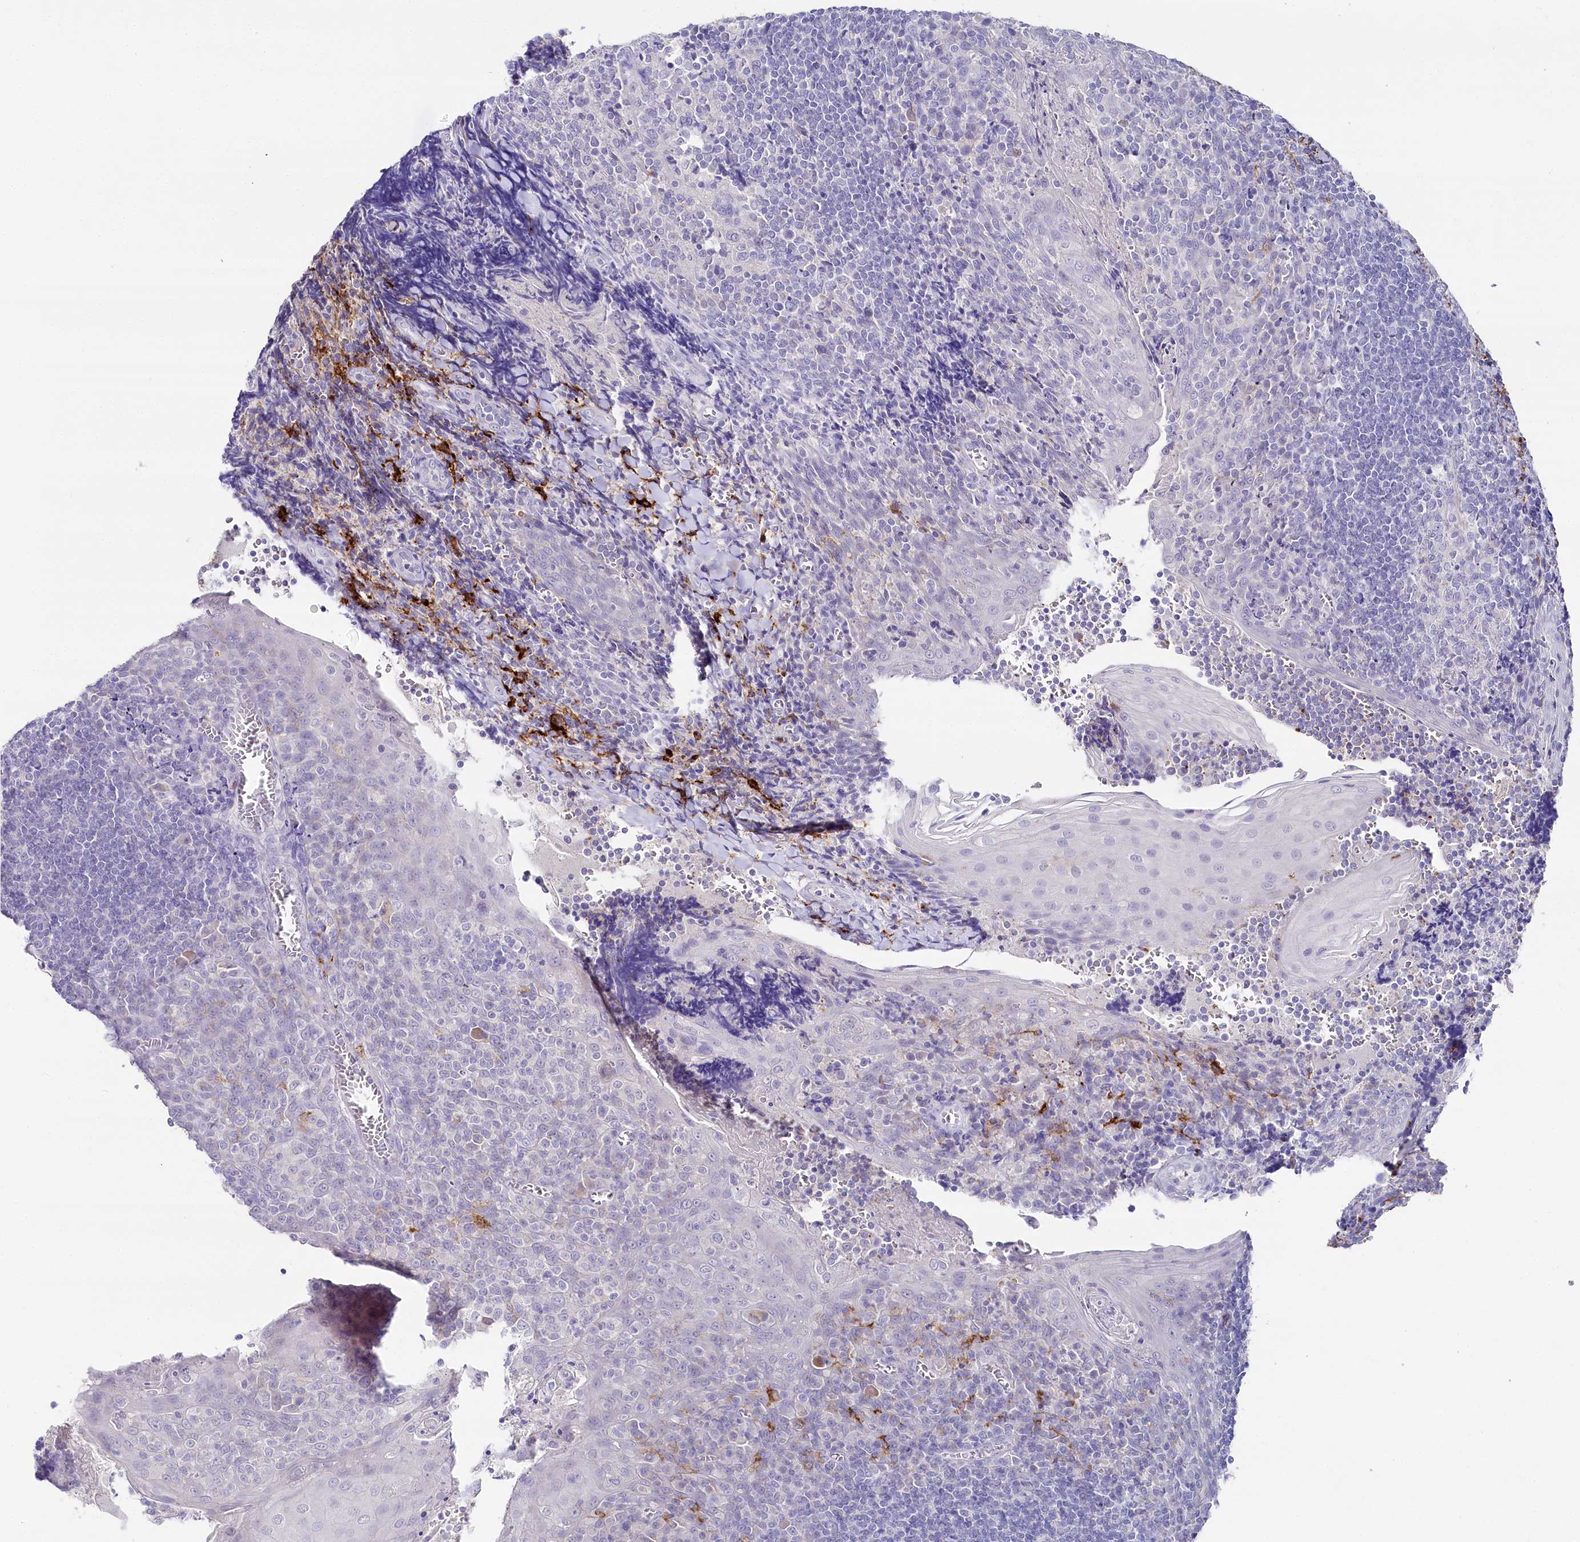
{"staining": {"intensity": "negative", "quantity": "none", "location": "none"}, "tissue": "tonsil", "cell_type": "Germinal center cells", "image_type": "normal", "snomed": [{"axis": "morphology", "description": "Normal tissue, NOS"}, {"axis": "topography", "description": "Tonsil"}], "caption": "The micrograph demonstrates no significant positivity in germinal center cells of tonsil.", "gene": "CLEC4M", "patient": {"sex": "male", "age": 27}}